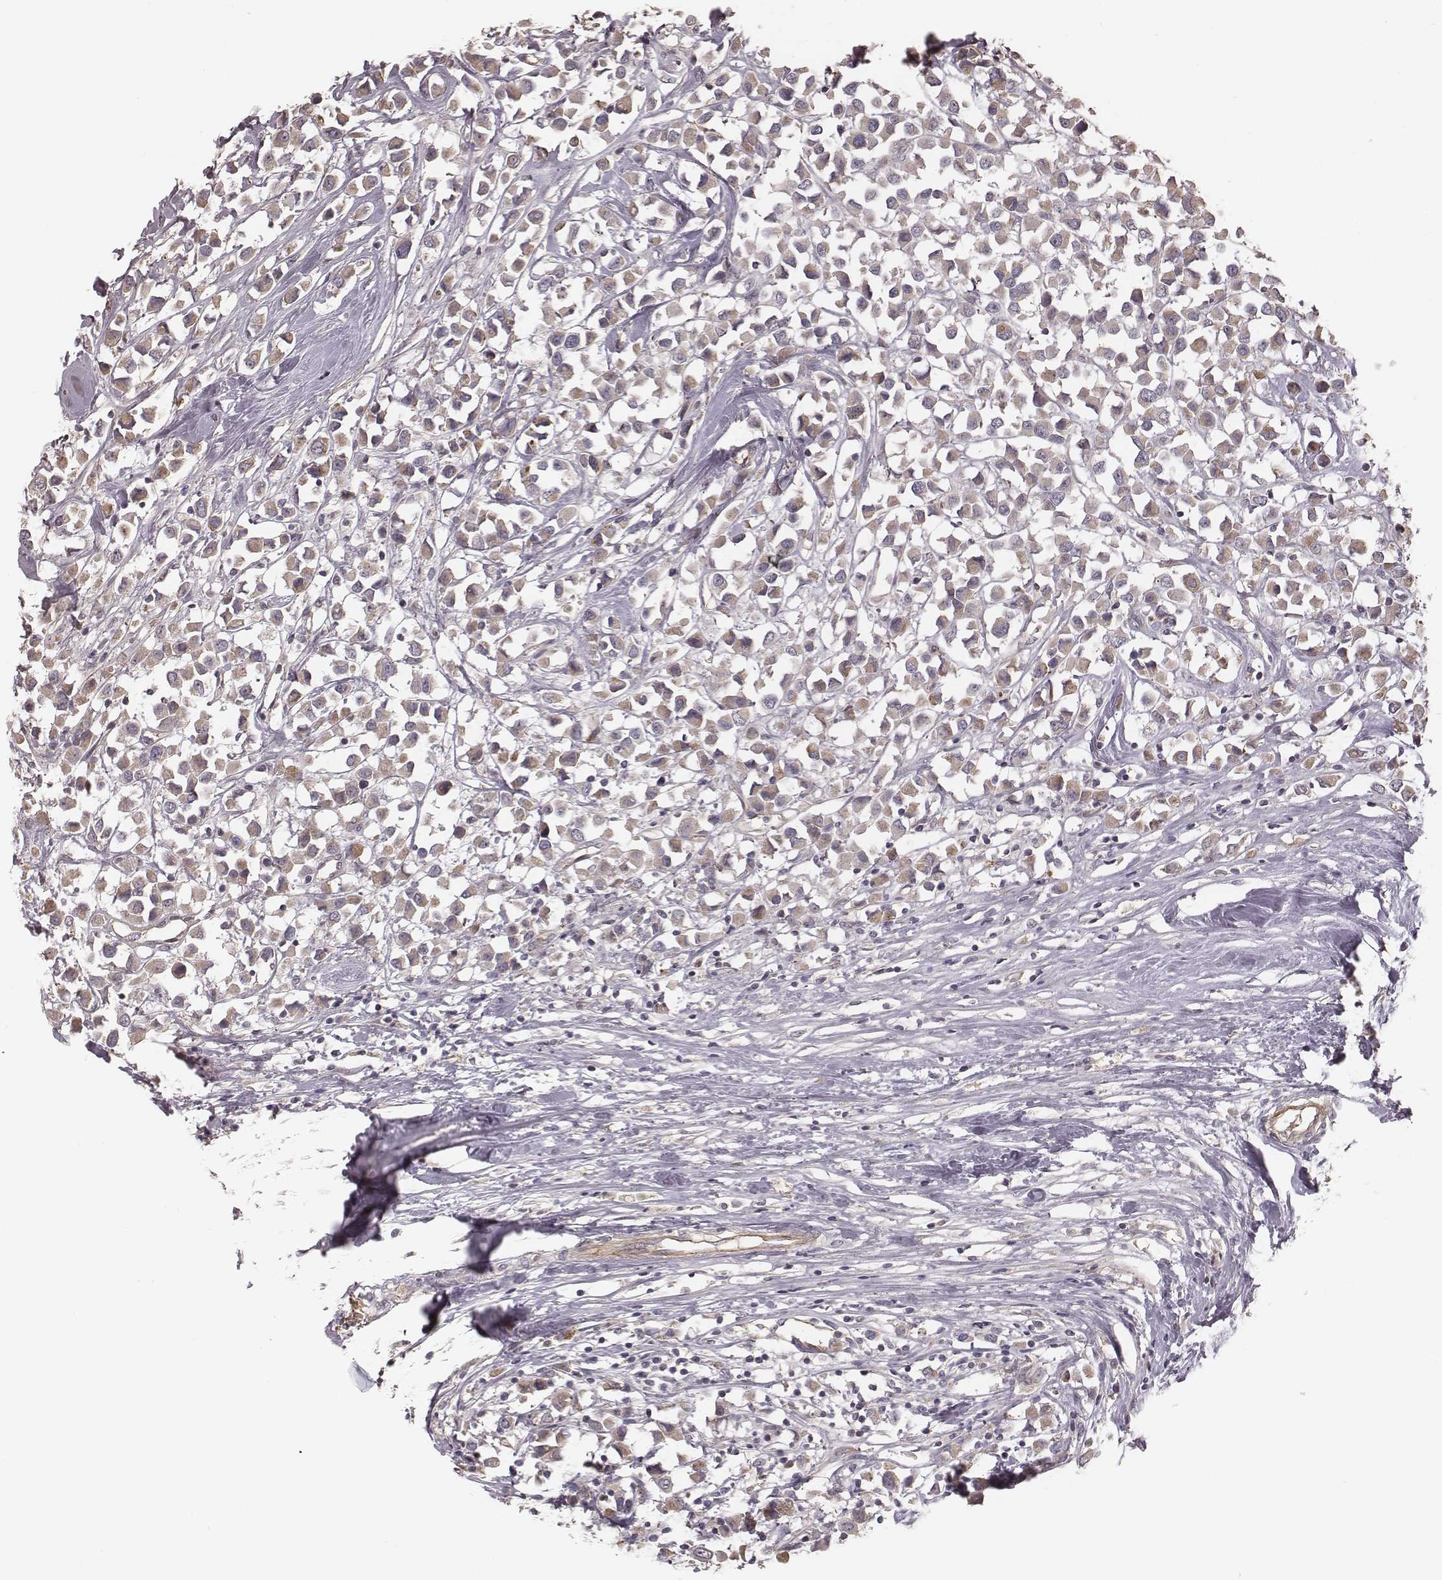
{"staining": {"intensity": "weak", "quantity": ">75%", "location": "cytoplasmic/membranous"}, "tissue": "breast cancer", "cell_type": "Tumor cells", "image_type": "cancer", "snomed": [{"axis": "morphology", "description": "Duct carcinoma"}, {"axis": "topography", "description": "Breast"}], "caption": "Immunohistochemistry (IHC) histopathology image of neoplastic tissue: infiltrating ductal carcinoma (breast) stained using immunohistochemistry exhibits low levels of weak protein expression localized specifically in the cytoplasmic/membranous of tumor cells, appearing as a cytoplasmic/membranous brown color.", "gene": "OTOGL", "patient": {"sex": "female", "age": 61}}